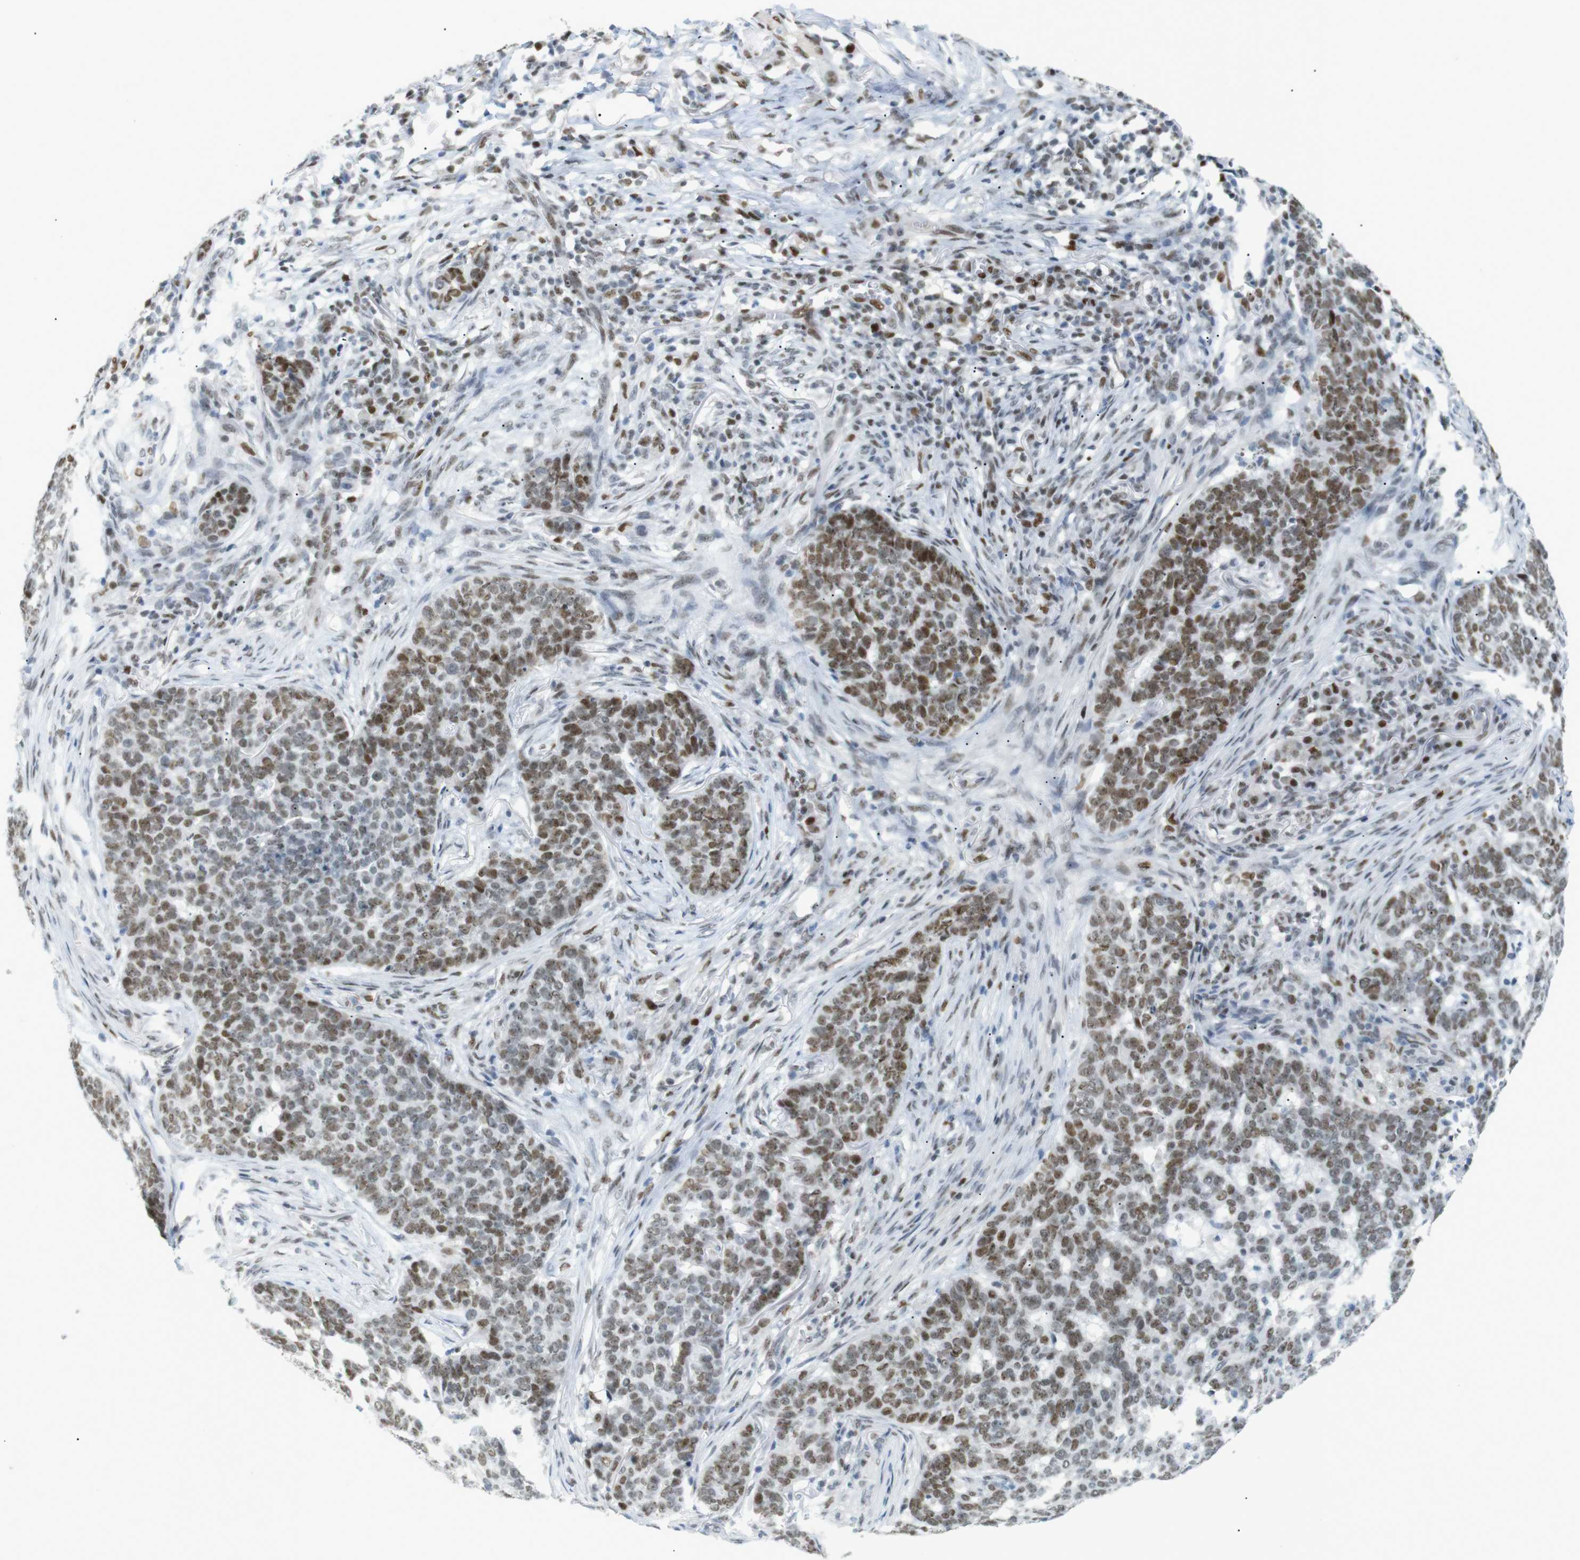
{"staining": {"intensity": "moderate", "quantity": ">75%", "location": "nuclear"}, "tissue": "skin cancer", "cell_type": "Tumor cells", "image_type": "cancer", "snomed": [{"axis": "morphology", "description": "Basal cell carcinoma"}, {"axis": "topography", "description": "Skin"}], "caption": "Tumor cells demonstrate medium levels of moderate nuclear expression in about >75% of cells in human skin basal cell carcinoma.", "gene": "RIOX2", "patient": {"sex": "male", "age": 85}}